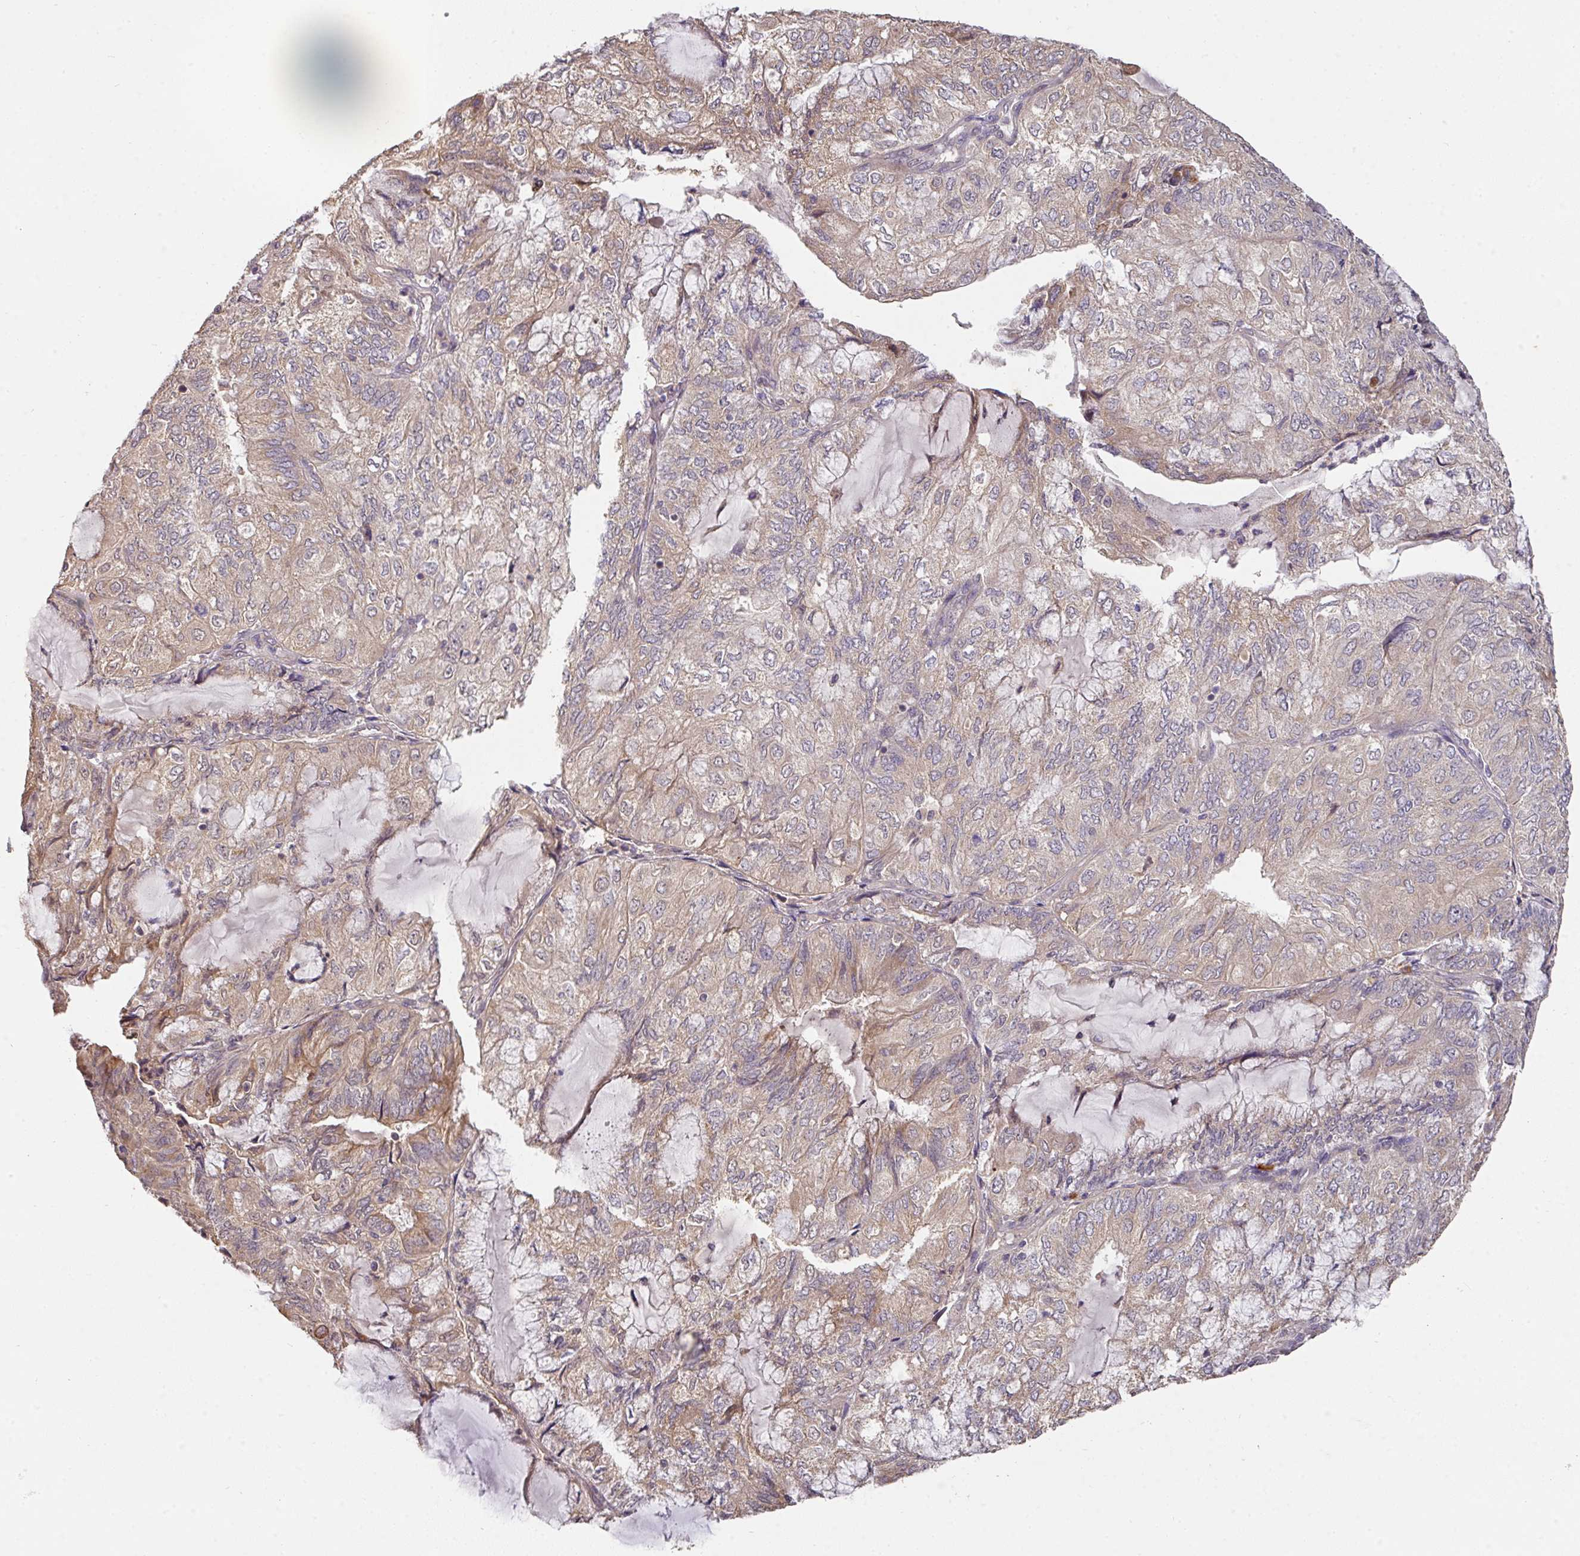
{"staining": {"intensity": "weak", "quantity": "25%-75%", "location": "cytoplasmic/membranous"}, "tissue": "endometrial cancer", "cell_type": "Tumor cells", "image_type": "cancer", "snomed": [{"axis": "morphology", "description": "Adenocarcinoma, NOS"}, {"axis": "topography", "description": "Endometrium"}], "caption": "Endometrial adenocarcinoma stained with a protein marker exhibits weak staining in tumor cells.", "gene": "ACVR2B", "patient": {"sex": "female", "age": 81}}